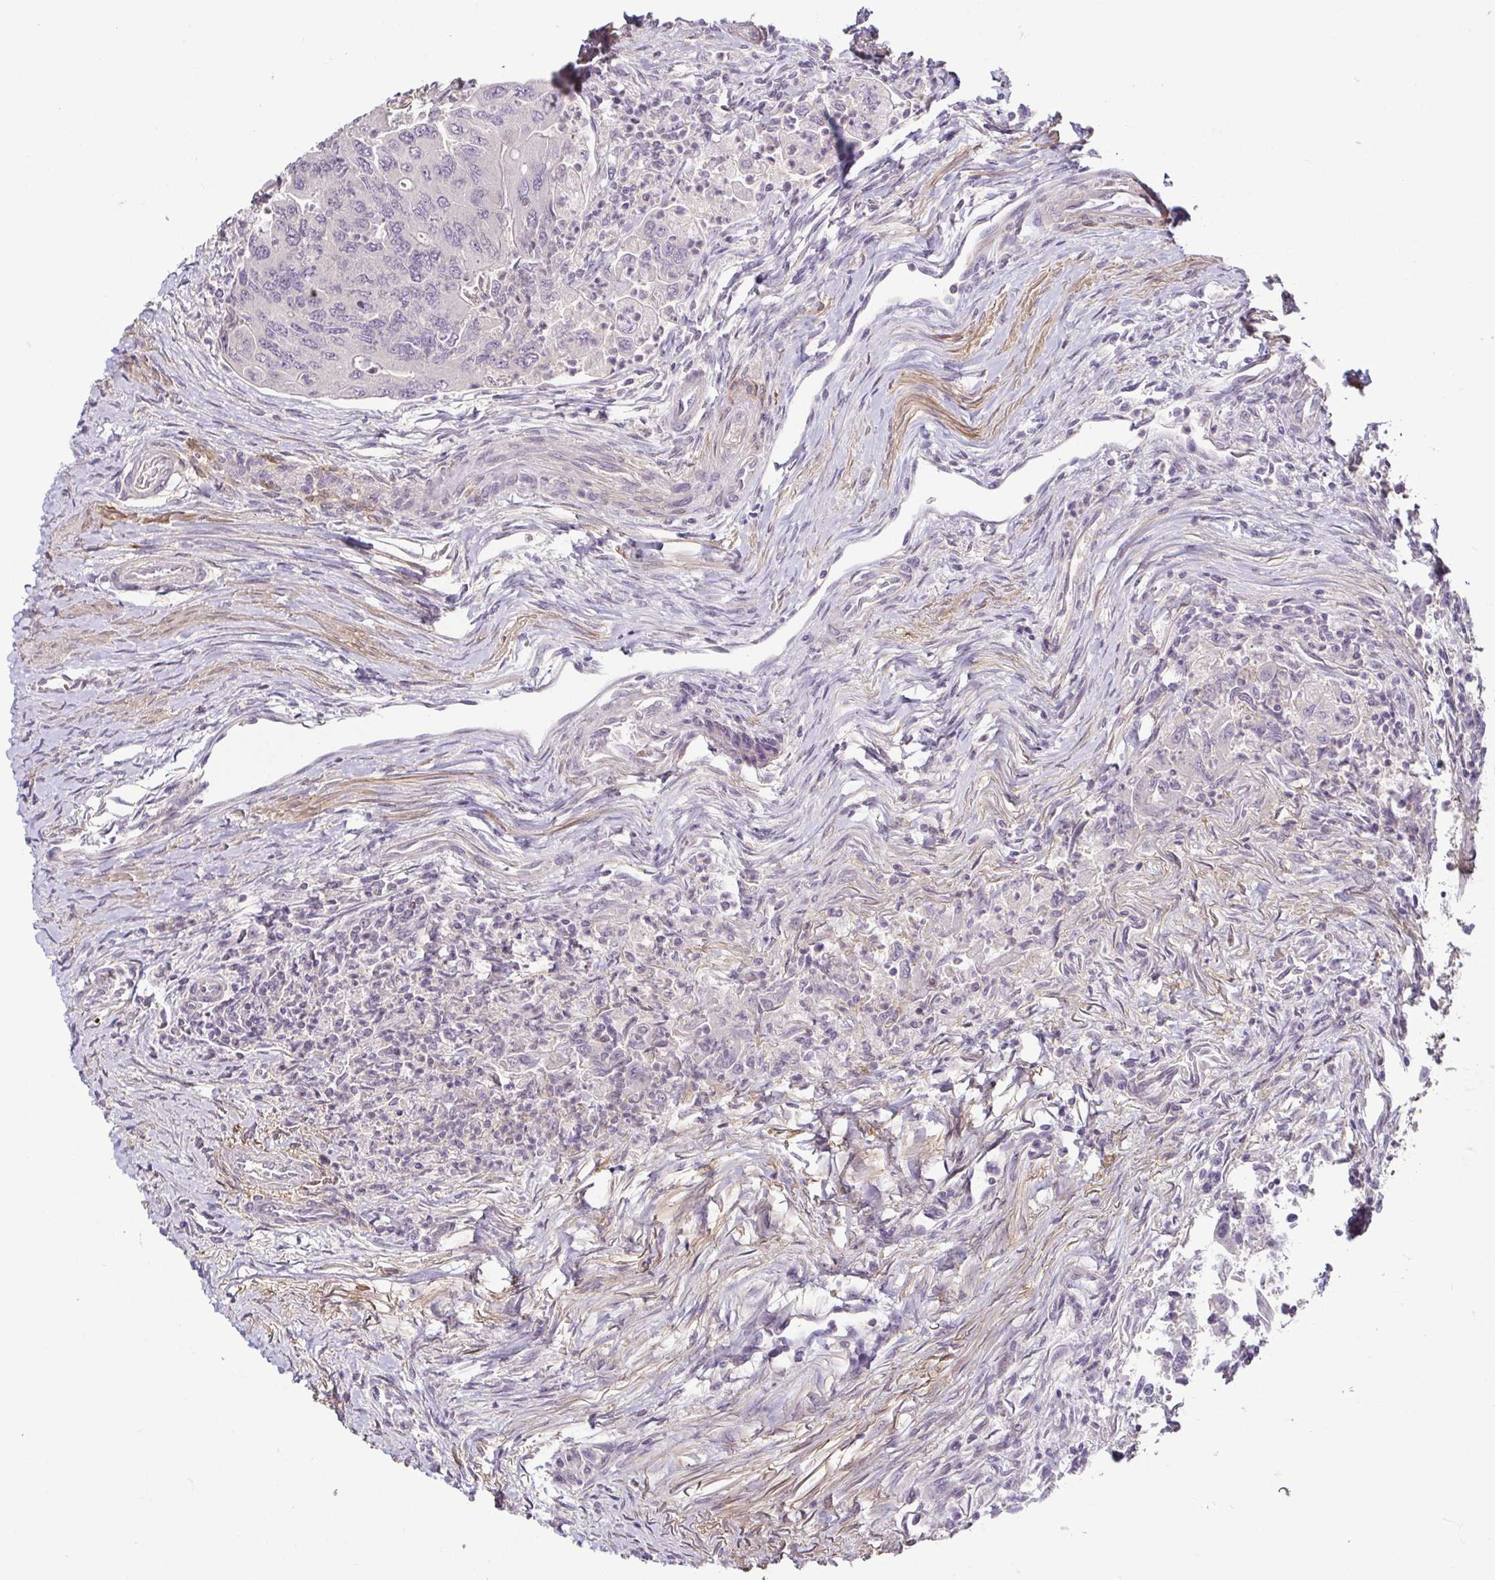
{"staining": {"intensity": "negative", "quantity": "none", "location": "none"}, "tissue": "colorectal cancer", "cell_type": "Tumor cells", "image_type": "cancer", "snomed": [{"axis": "morphology", "description": "Adenocarcinoma, NOS"}, {"axis": "topography", "description": "Colon"}], "caption": "Adenocarcinoma (colorectal) stained for a protein using immunohistochemistry exhibits no positivity tumor cells.", "gene": "HOPX", "patient": {"sex": "female", "age": 67}}